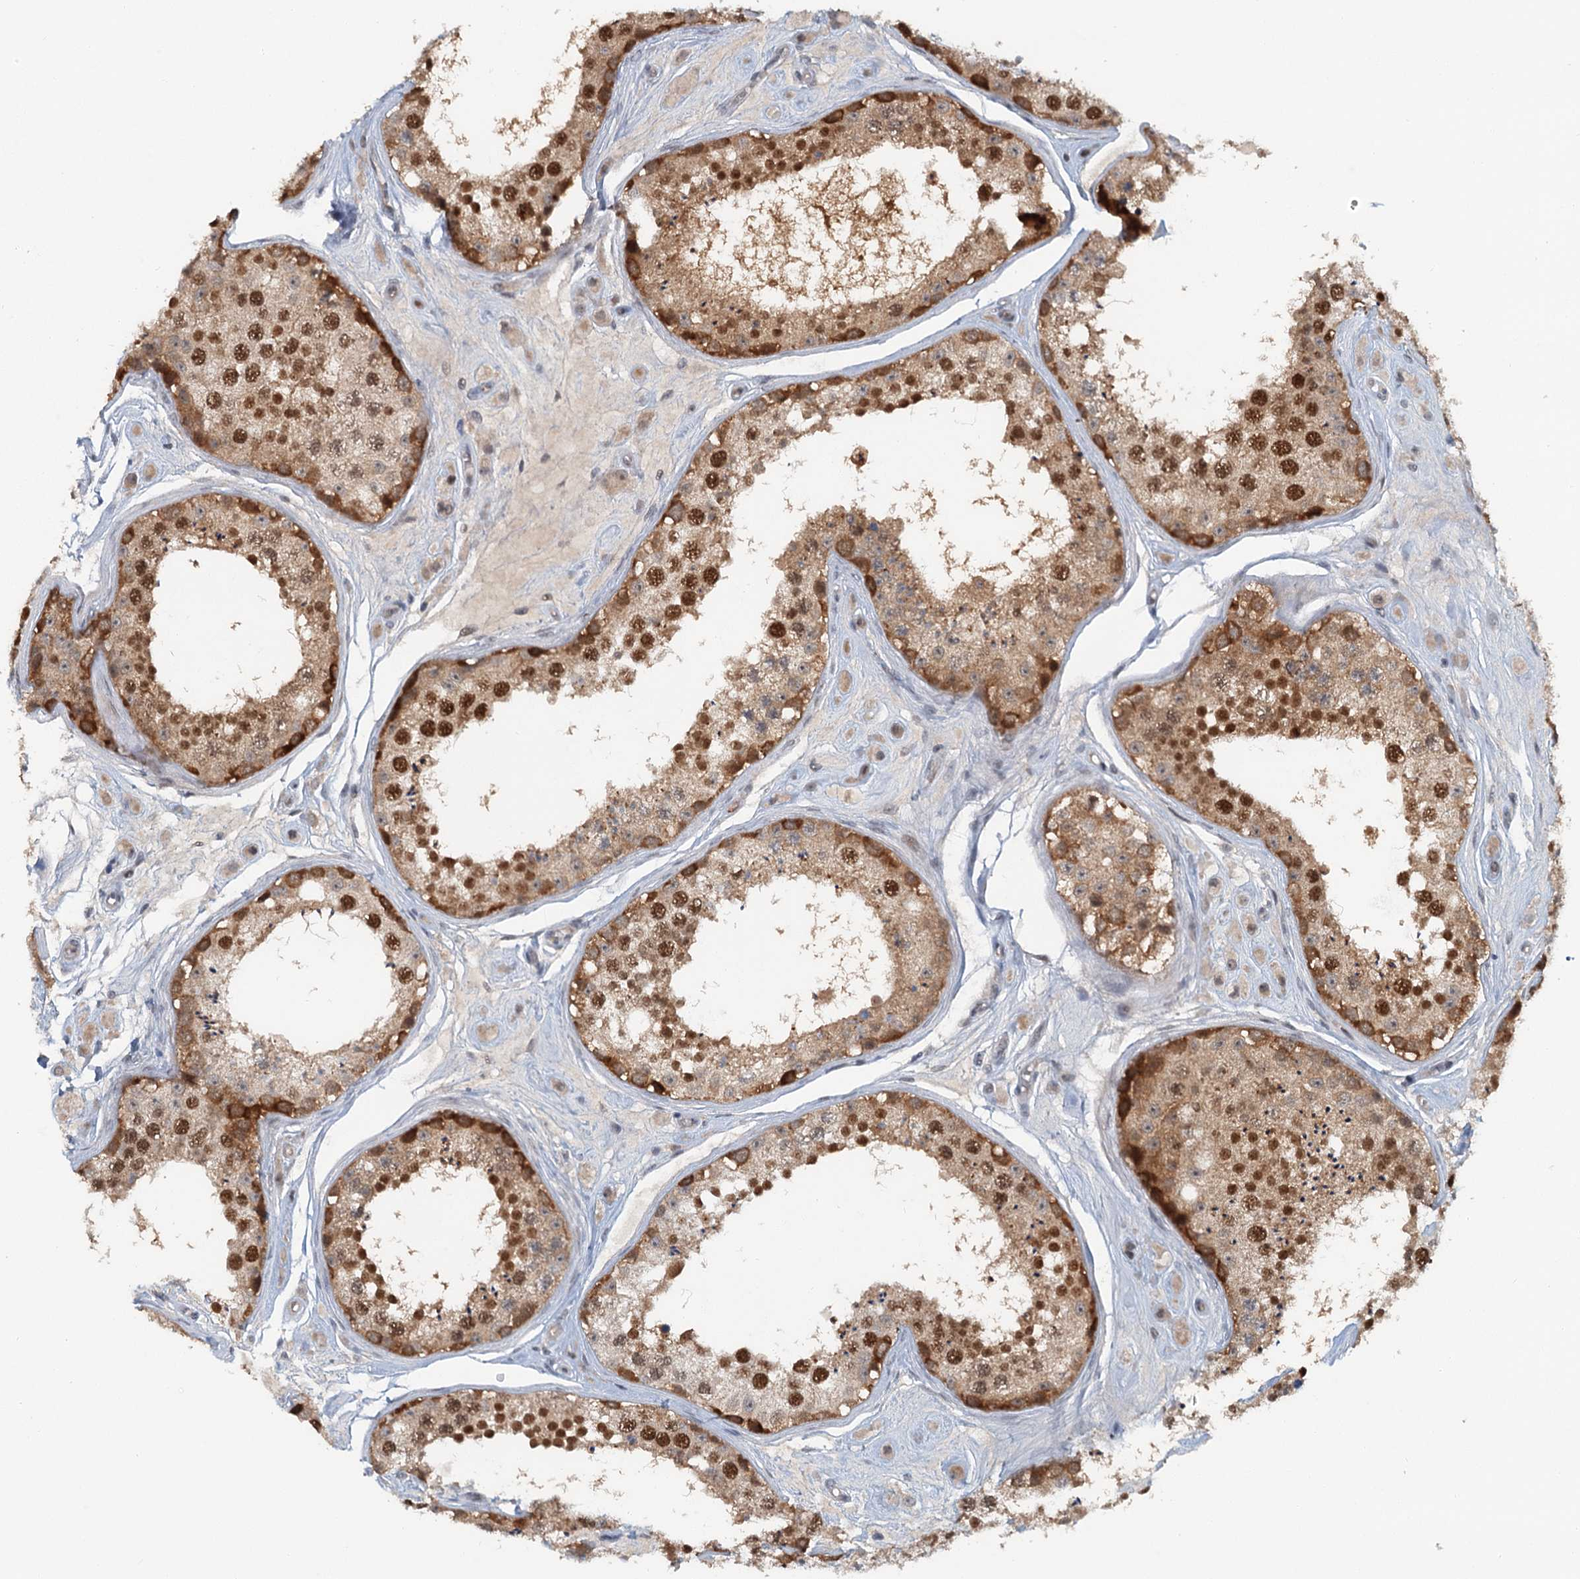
{"staining": {"intensity": "strong", "quantity": ">75%", "location": "cytoplasmic/membranous,nuclear"}, "tissue": "testis", "cell_type": "Cells in seminiferous ducts", "image_type": "normal", "snomed": [{"axis": "morphology", "description": "Normal tissue, NOS"}, {"axis": "topography", "description": "Testis"}], "caption": "Protein expression by immunohistochemistry reveals strong cytoplasmic/membranous,nuclear positivity in approximately >75% of cells in seminiferous ducts in benign testis.", "gene": "TAS2R42", "patient": {"sex": "male", "age": 25}}